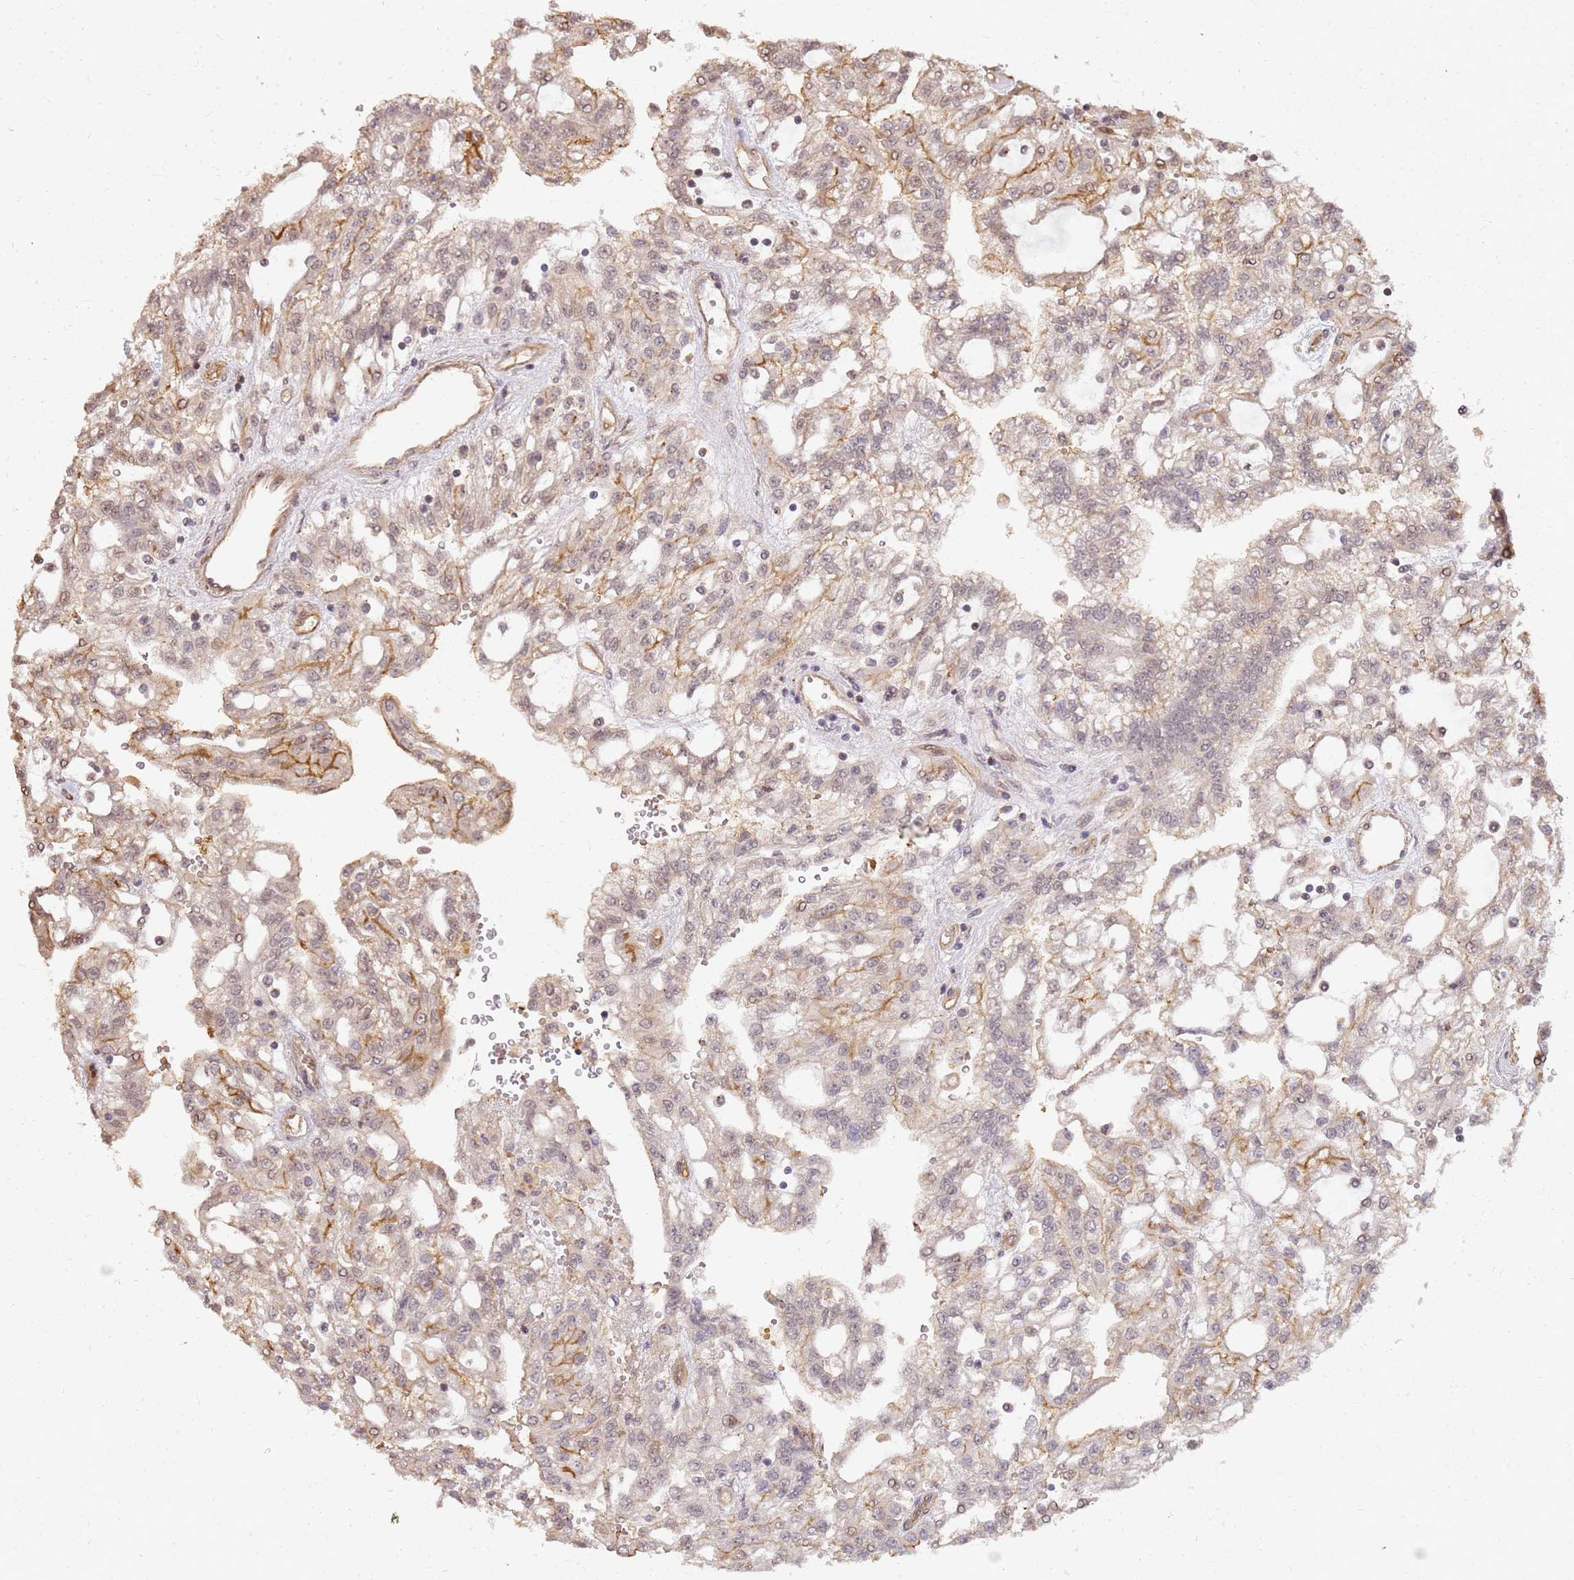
{"staining": {"intensity": "moderate", "quantity": ">75%", "location": "cytoplasmic/membranous,nuclear"}, "tissue": "renal cancer", "cell_type": "Tumor cells", "image_type": "cancer", "snomed": [{"axis": "morphology", "description": "Adenocarcinoma, NOS"}, {"axis": "topography", "description": "Kidney"}], "caption": "Renal adenocarcinoma stained for a protein (brown) reveals moderate cytoplasmic/membranous and nuclear positive expression in approximately >75% of tumor cells.", "gene": "ST18", "patient": {"sex": "male", "age": 63}}